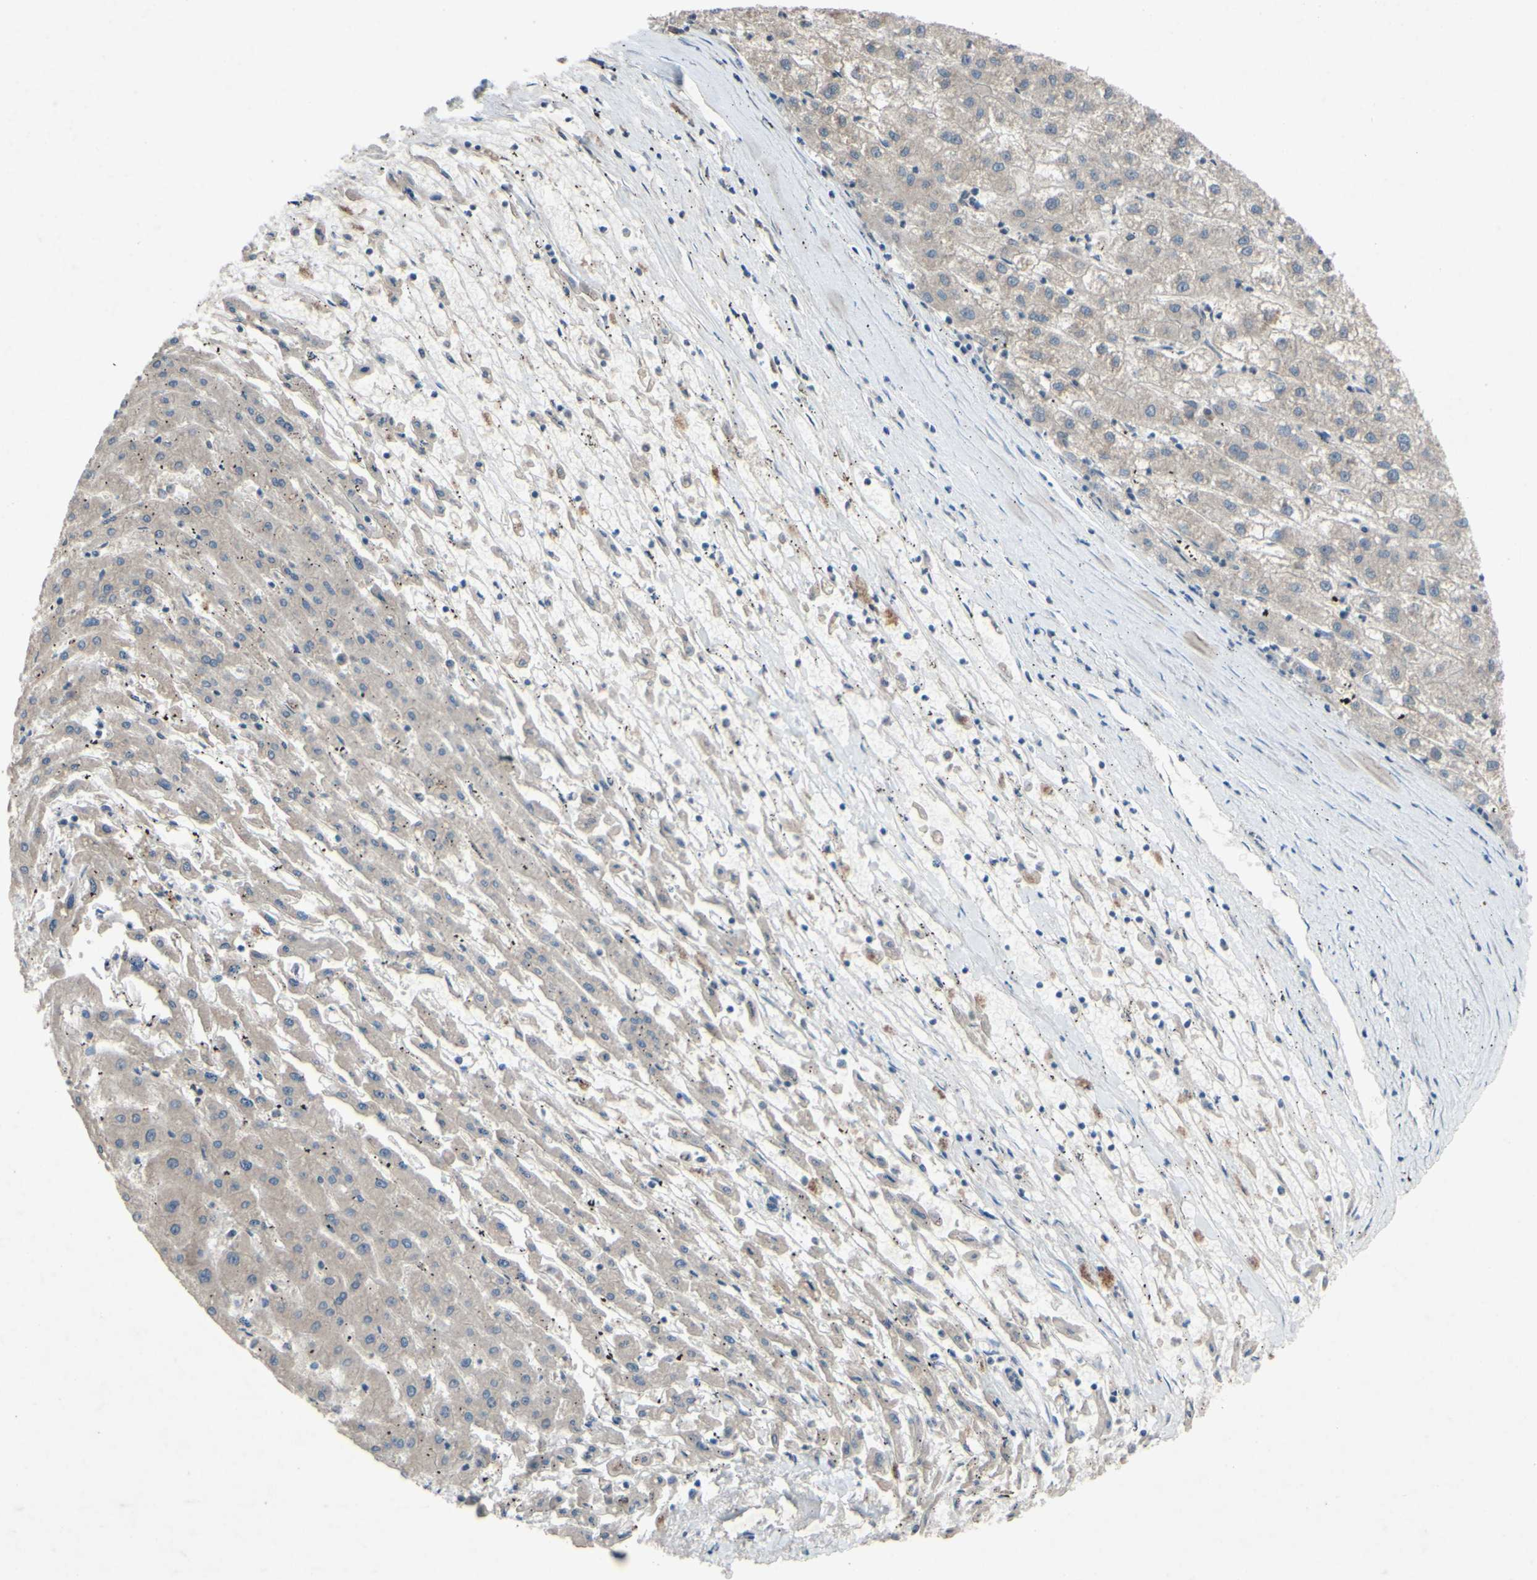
{"staining": {"intensity": "weak", "quantity": ">75%", "location": "cytoplasmic/membranous"}, "tissue": "liver cancer", "cell_type": "Tumor cells", "image_type": "cancer", "snomed": [{"axis": "morphology", "description": "Carcinoma, Hepatocellular, NOS"}, {"axis": "topography", "description": "Liver"}], "caption": "An IHC histopathology image of neoplastic tissue is shown. Protein staining in brown highlights weak cytoplasmic/membranous positivity in liver hepatocellular carcinoma within tumor cells. (DAB IHC with brightfield microscopy, high magnification).", "gene": "CDCP1", "patient": {"sex": "male", "age": 72}}